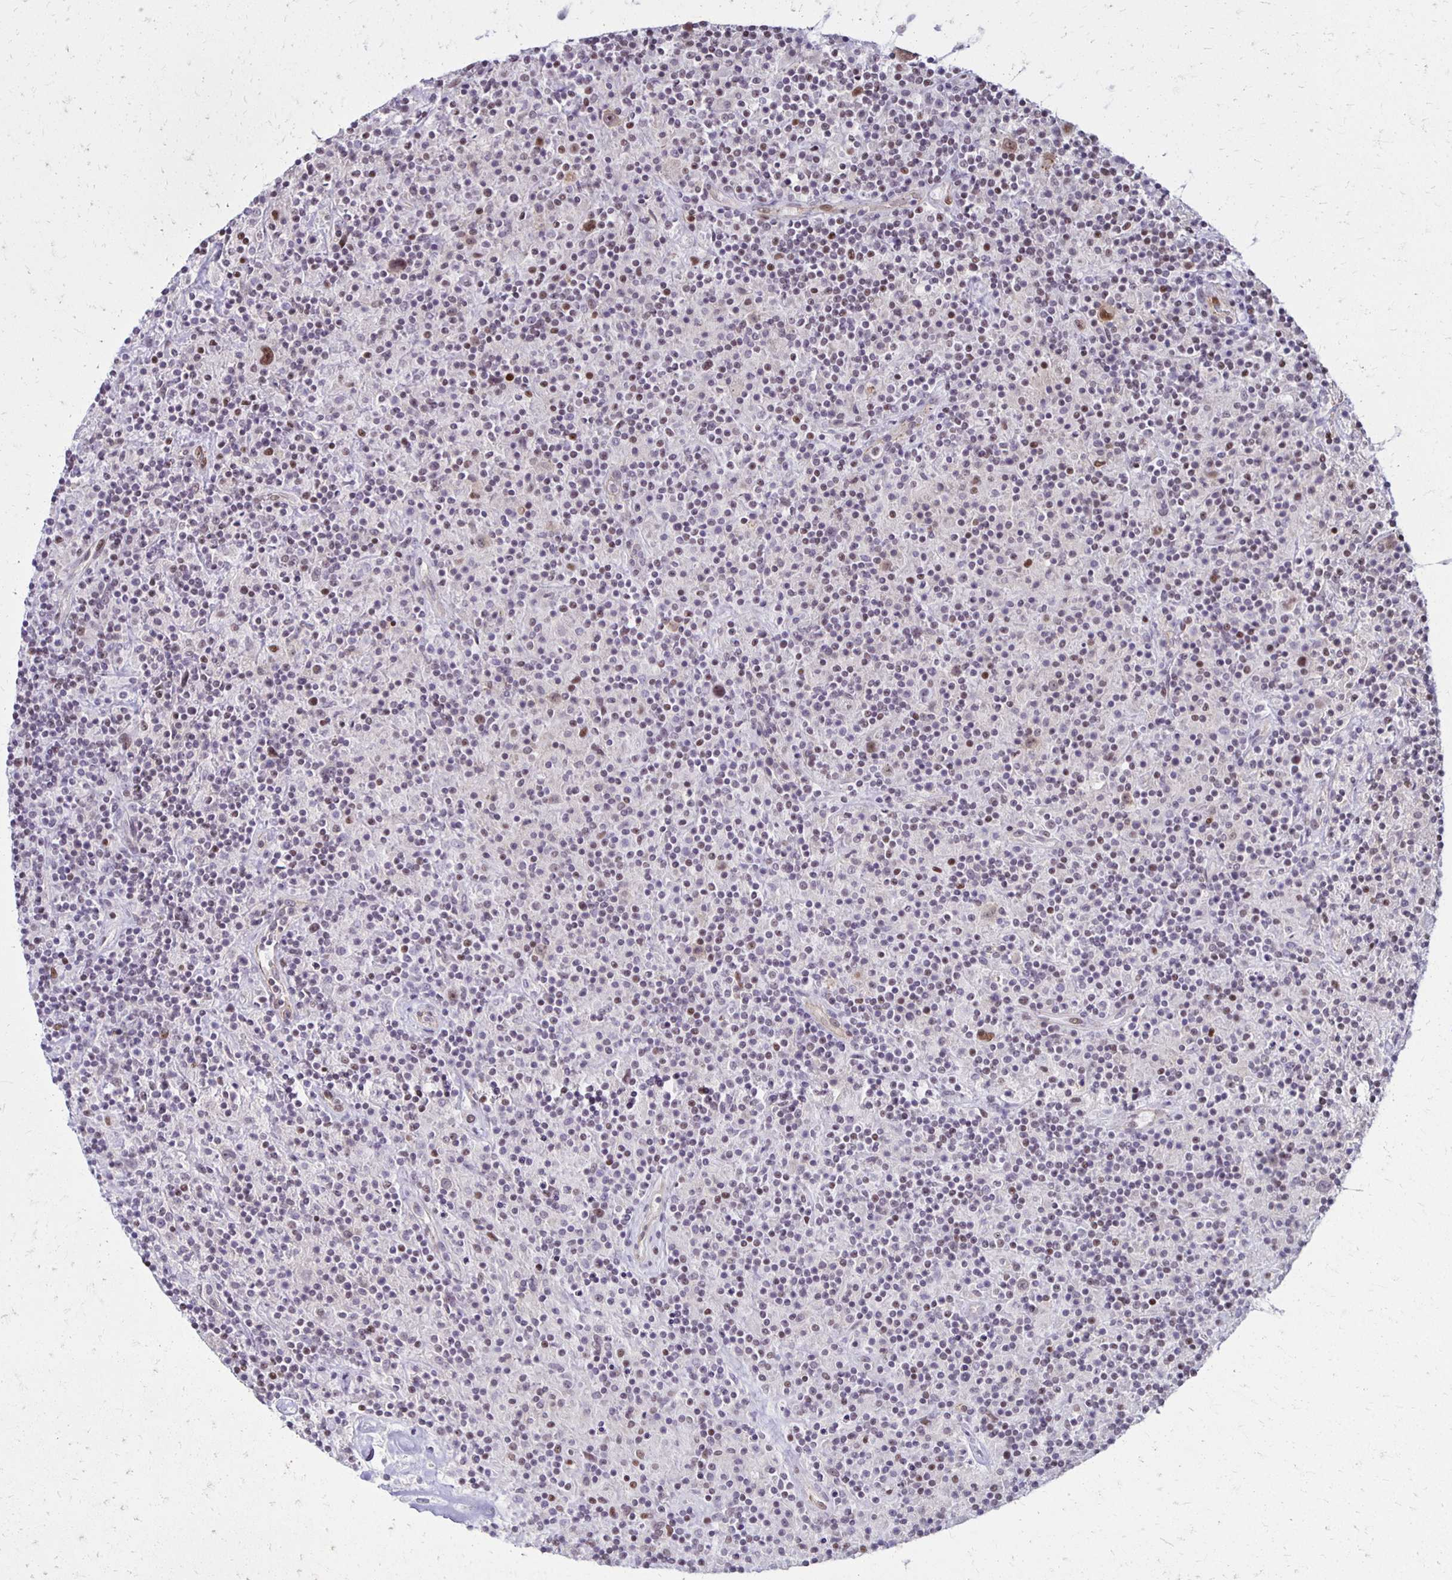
{"staining": {"intensity": "moderate", "quantity": "<25%", "location": "nuclear"}, "tissue": "lymphoma", "cell_type": "Tumor cells", "image_type": "cancer", "snomed": [{"axis": "morphology", "description": "Hodgkin's disease, NOS"}, {"axis": "topography", "description": "Lymph node"}], "caption": "The histopathology image displays immunohistochemical staining of lymphoma. There is moderate nuclear staining is present in about <25% of tumor cells.", "gene": "DDB2", "patient": {"sex": "male", "age": 70}}